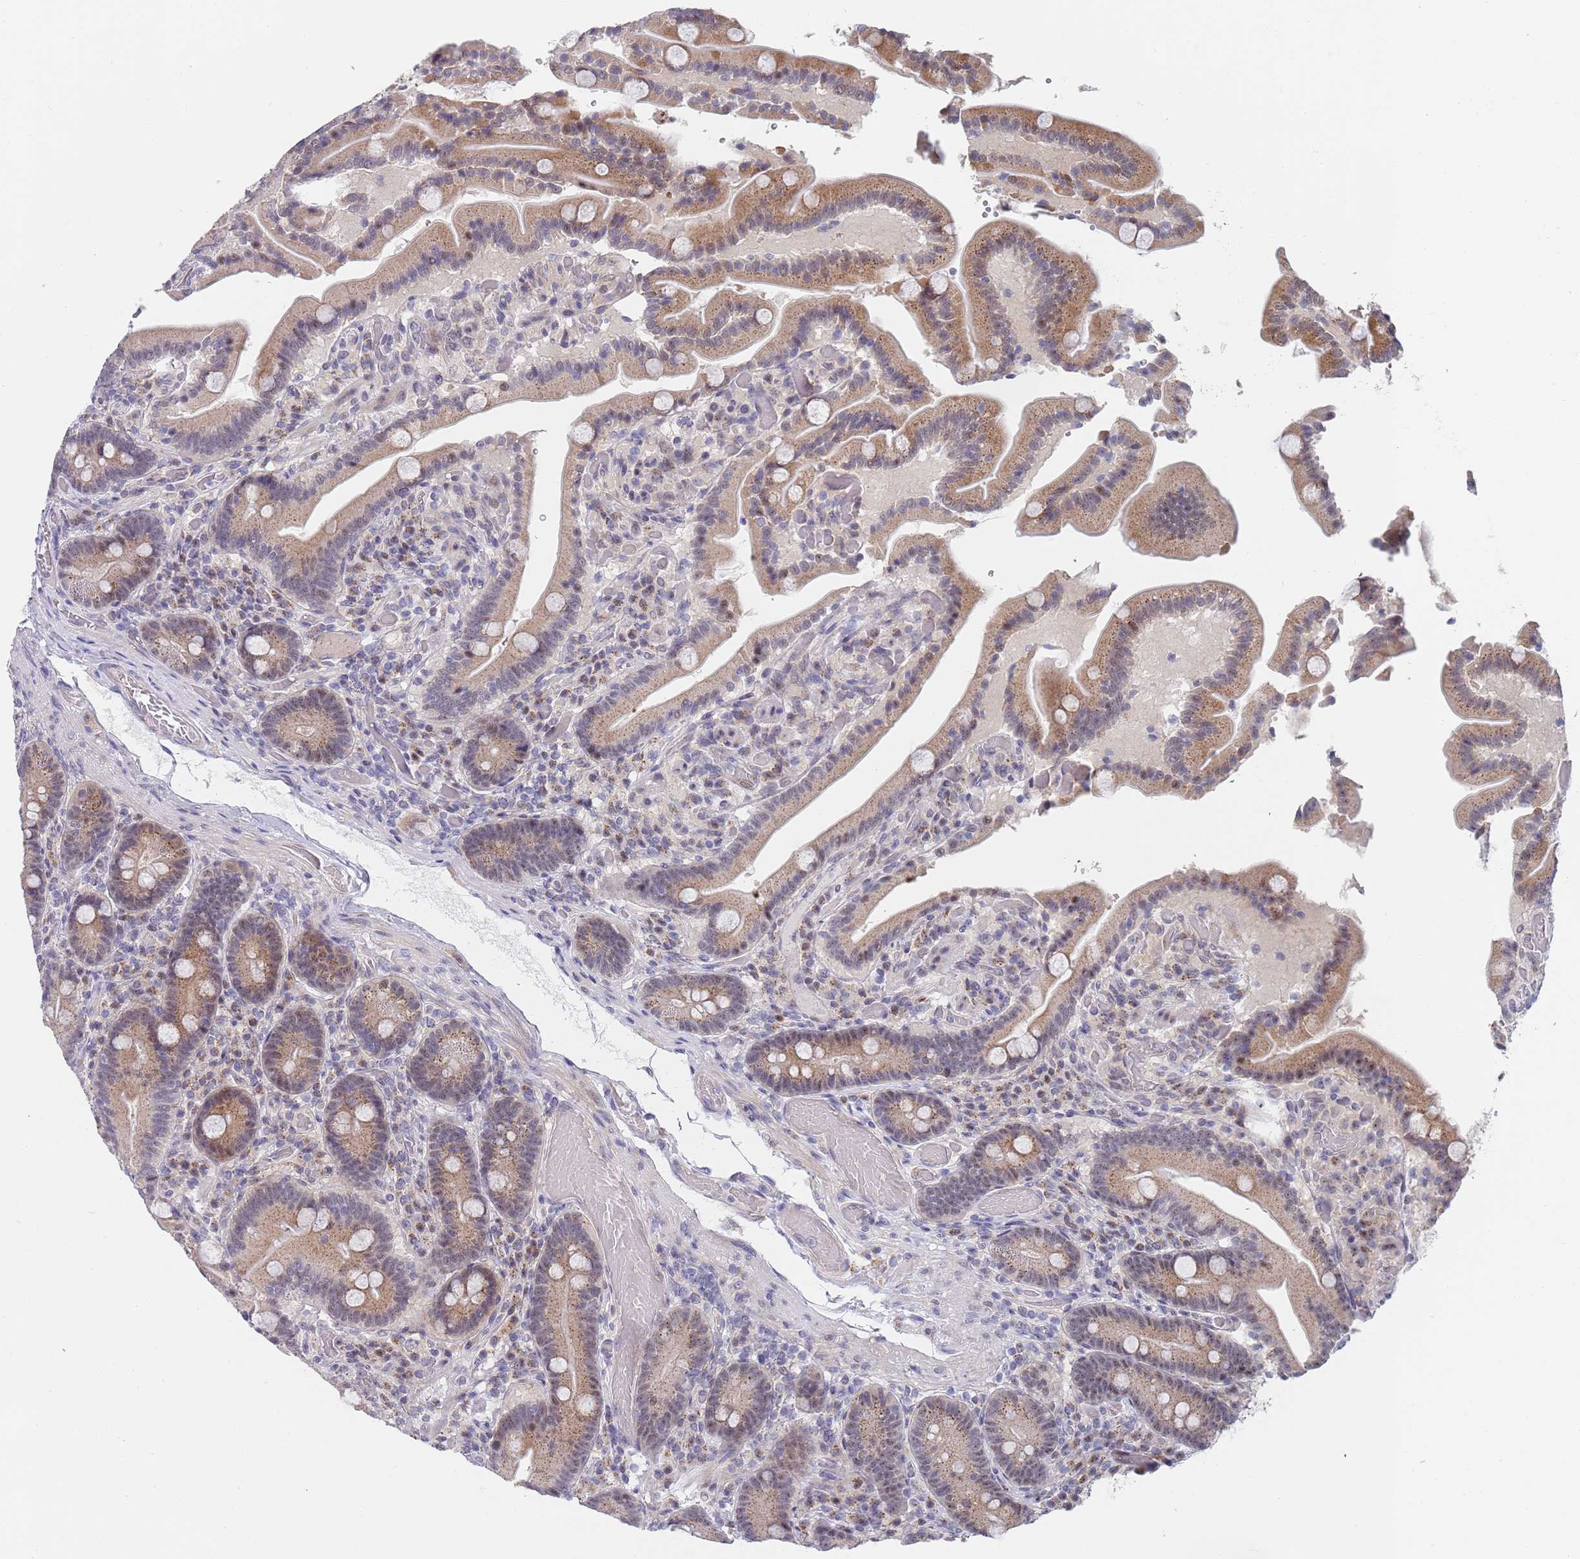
{"staining": {"intensity": "moderate", "quantity": "25%-75%", "location": "cytoplasmic/membranous,nuclear"}, "tissue": "duodenum", "cell_type": "Glandular cells", "image_type": "normal", "snomed": [{"axis": "morphology", "description": "Normal tissue, NOS"}, {"axis": "topography", "description": "Duodenum"}], "caption": "Immunohistochemistry (DAB (3,3'-diaminobenzidine)) staining of benign duodenum displays moderate cytoplasmic/membranous,nuclear protein staining in about 25%-75% of glandular cells.", "gene": "PLCL2", "patient": {"sex": "female", "age": 62}}